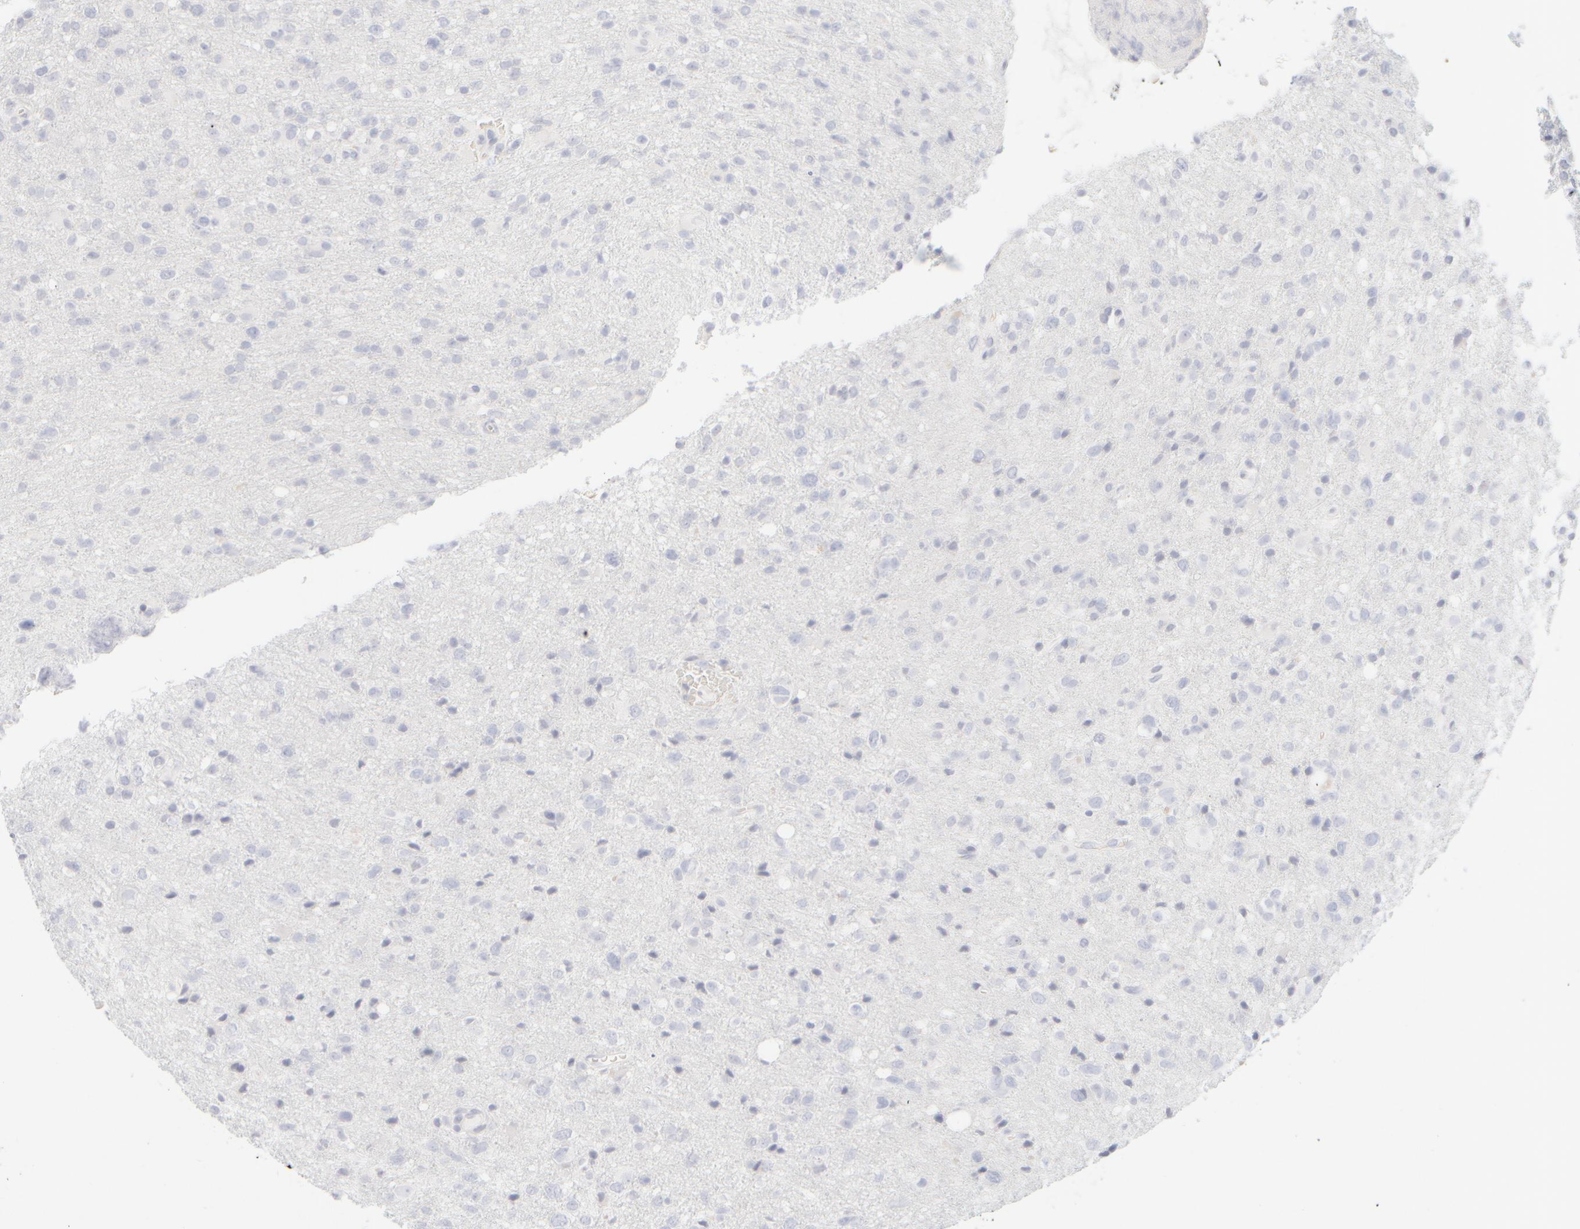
{"staining": {"intensity": "negative", "quantity": "none", "location": "none"}, "tissue": "glioma", "cell_type": "Tumor cells", "image_type": "cancer", "snomed": [{"axis": "morphology", "description": "Glioma, malignant, High grade"}, {"axis": "topography", "description": "Brain"}], "caption": "Image shows no significant protein expression in tumor cells of glioma.", "gene": "KRT15", "patient": {"sex": "female", "age": 57}}